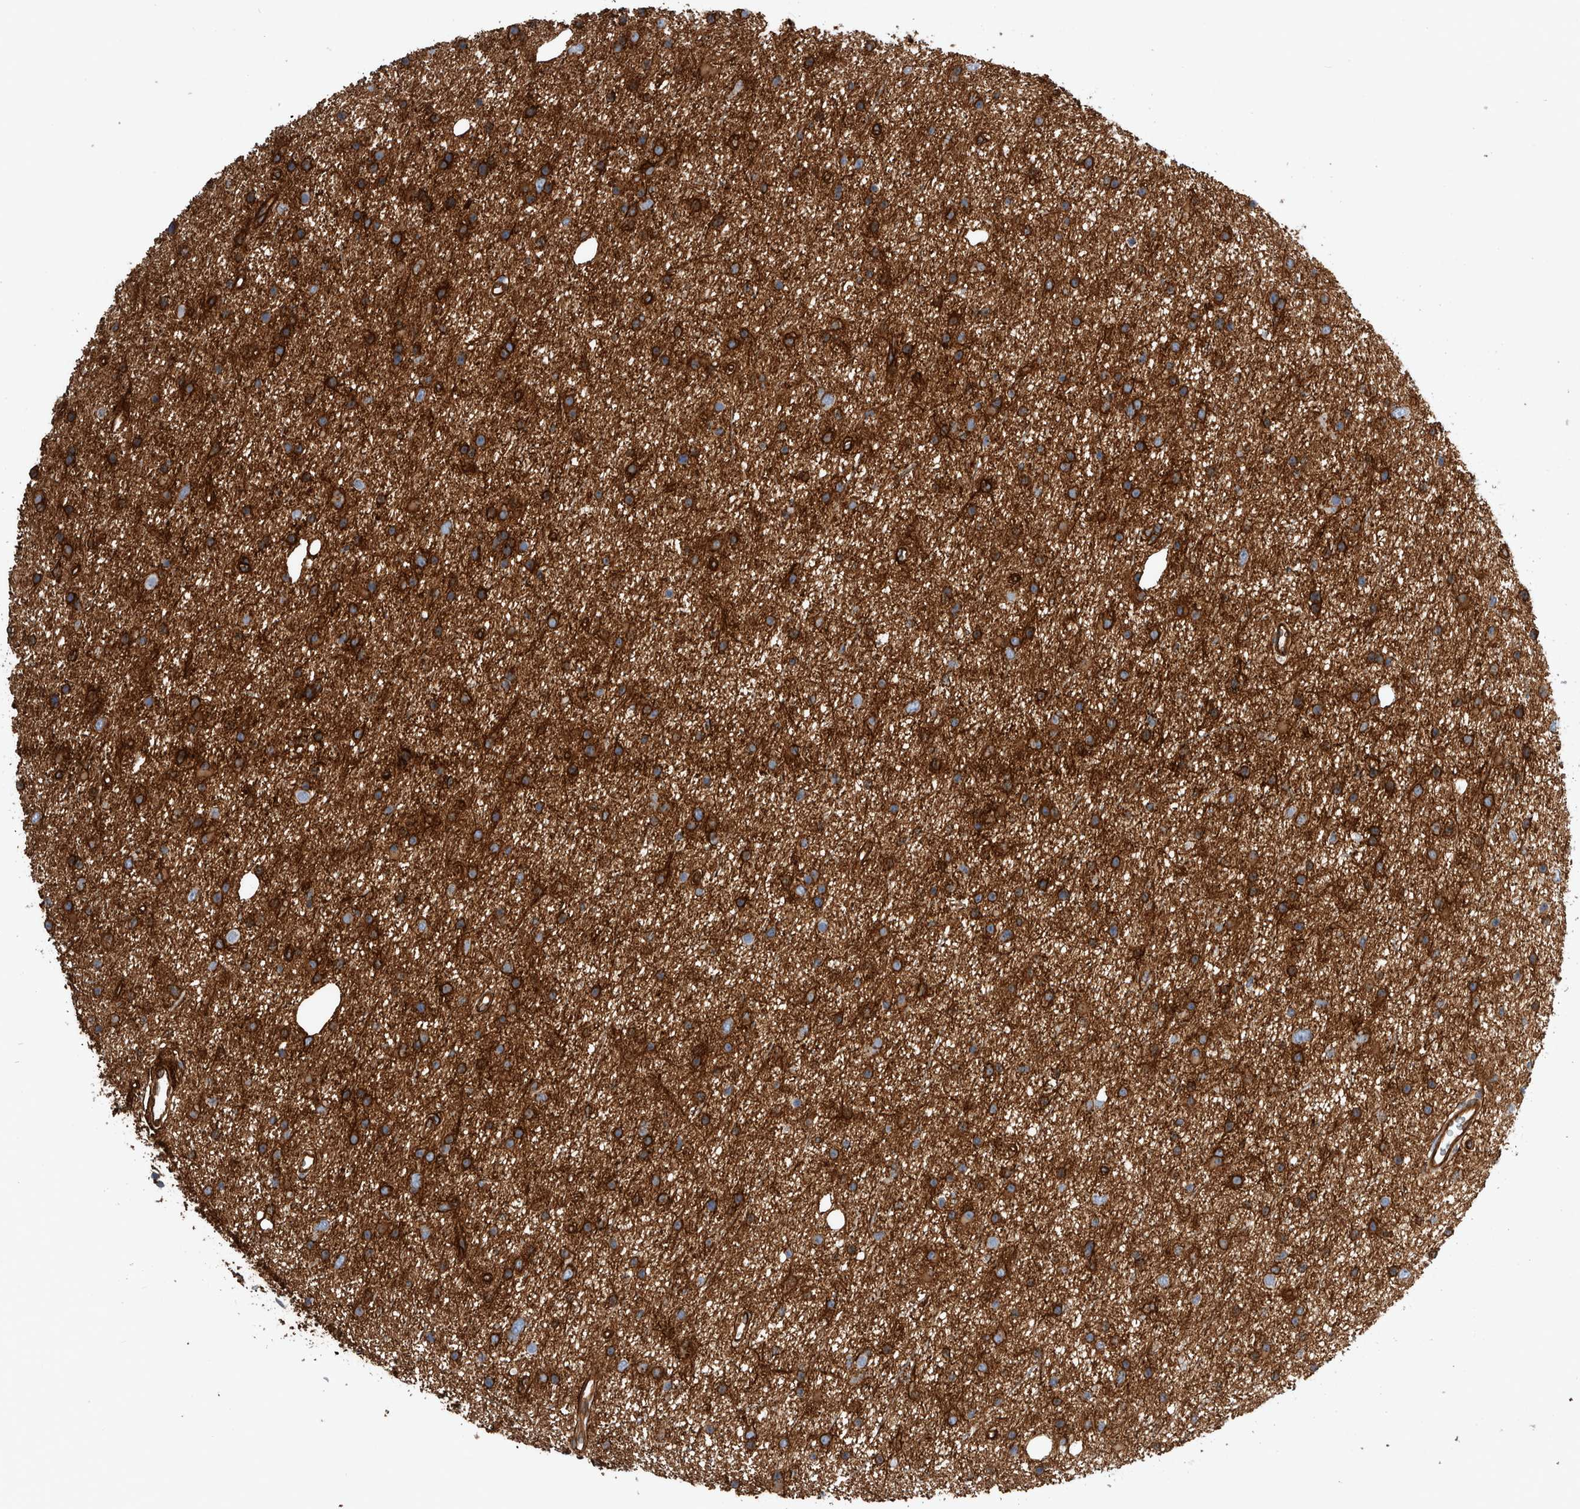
{"staining": {"intensity": "strong", "quantity": ">75%", "location": "cytoplasmic/membranous"}, "tissue": "glioma", "cell_type": "Tumor cells", "image_type": "cancer", "snomed": [{"axis": "morphology", "description": "Glioma, malignant, Low grade"}, {"axis": "topography", "description": "Cerebral cortex"}], "caption": "Immunohistochemical staining of human low-grade glioma (malignant) displays strong cytoplasmic/membranous protein expression in about >75% of tumor cells.", "gene": "PLEC", "patient": {"sex": "female", "age": 39}}